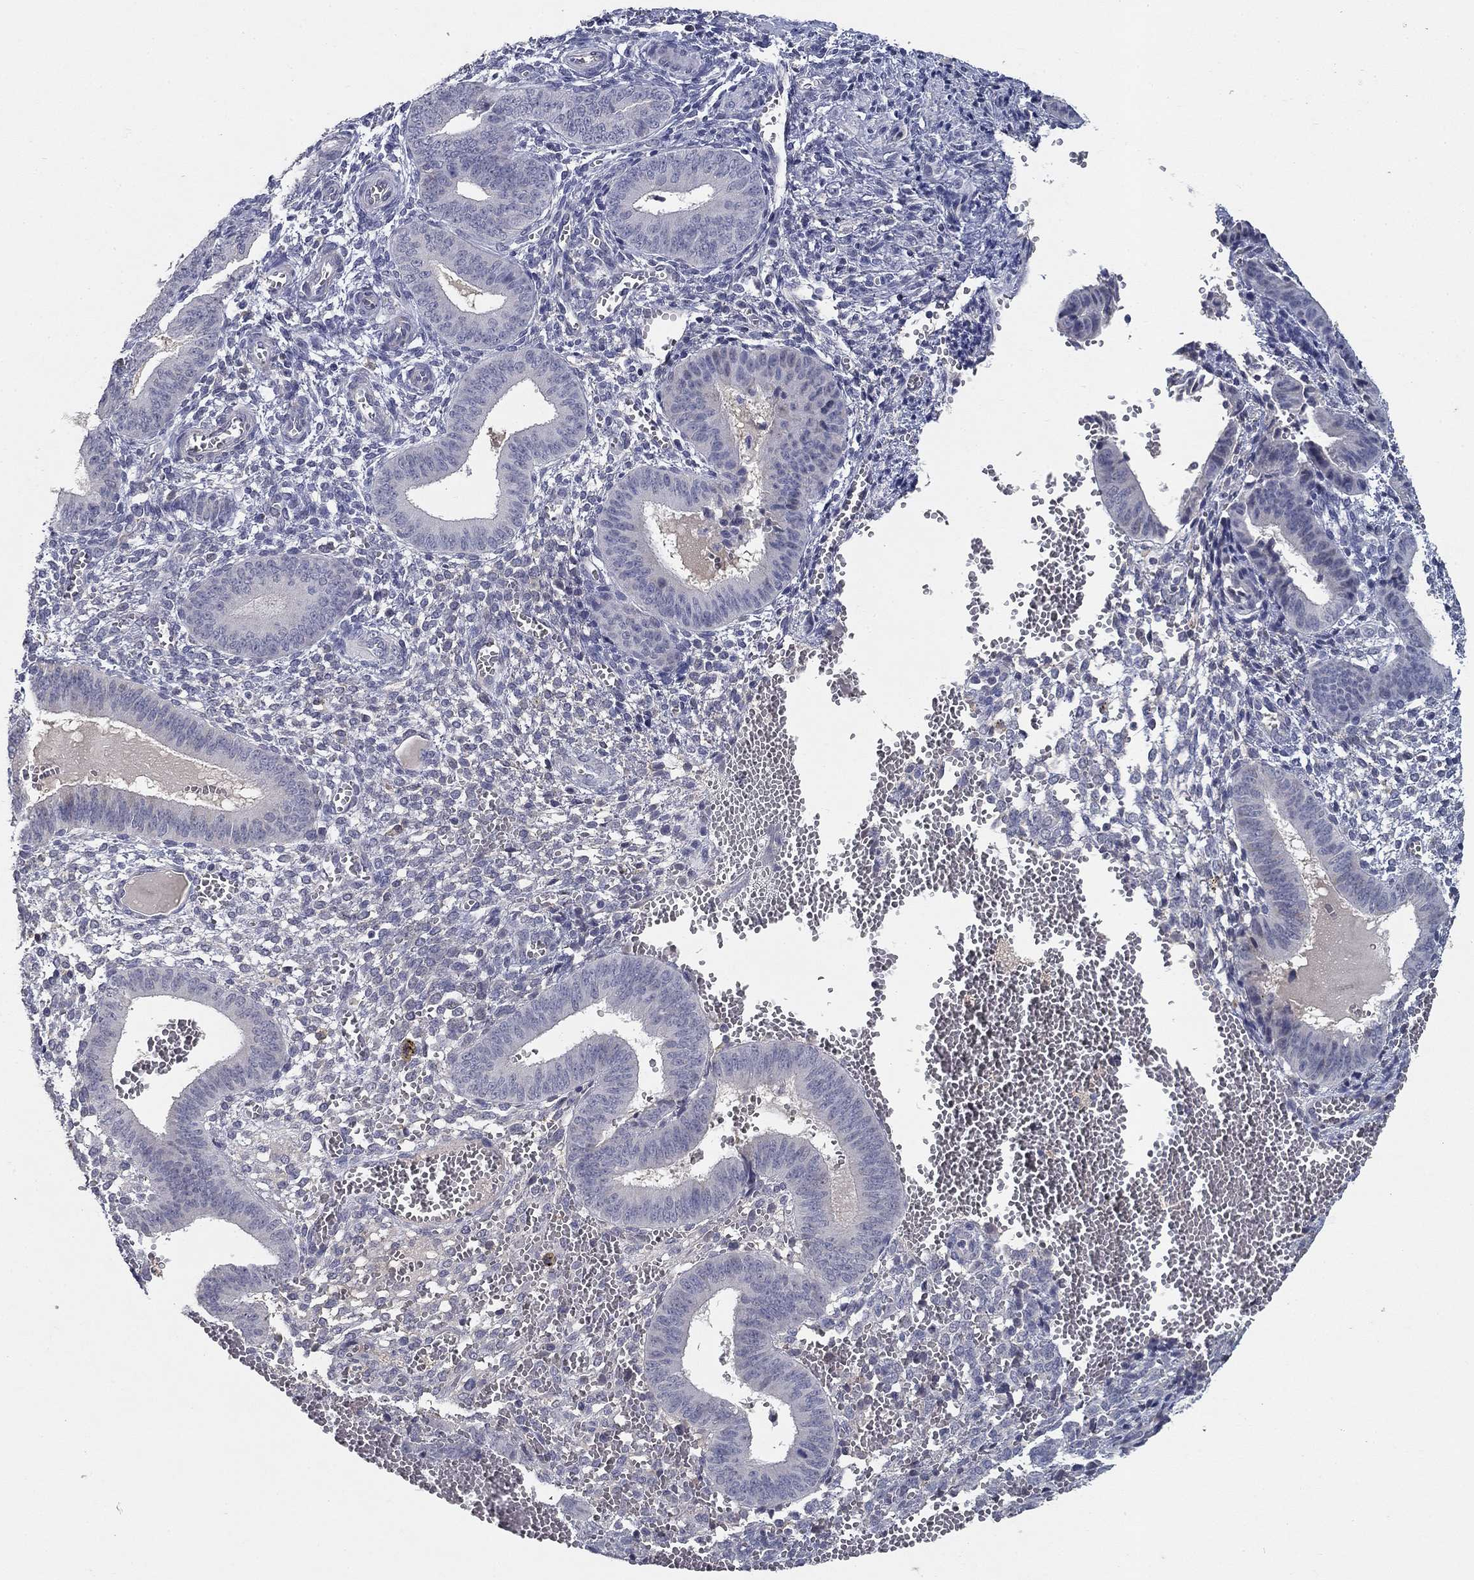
{"staining": {"intensity": "negative", "quantity": "none", "location": "none"}, "tissue": "endometrium", "cell_type": "Cells in endometrial stroma", "image_type": "normal", "snomed": [{"axis": "morphology", "description": "Normal tissue, NOS"}, {"axis": "topography", "description": "Endometrium"}], "caption": "This is an immunohistochemistry (IHC) histopathology image of unremarkable endometrium. There is no expression in cells in endometrial stroma.", "gene": "CD274", "patient": {"sex": "female", "age": 42}}